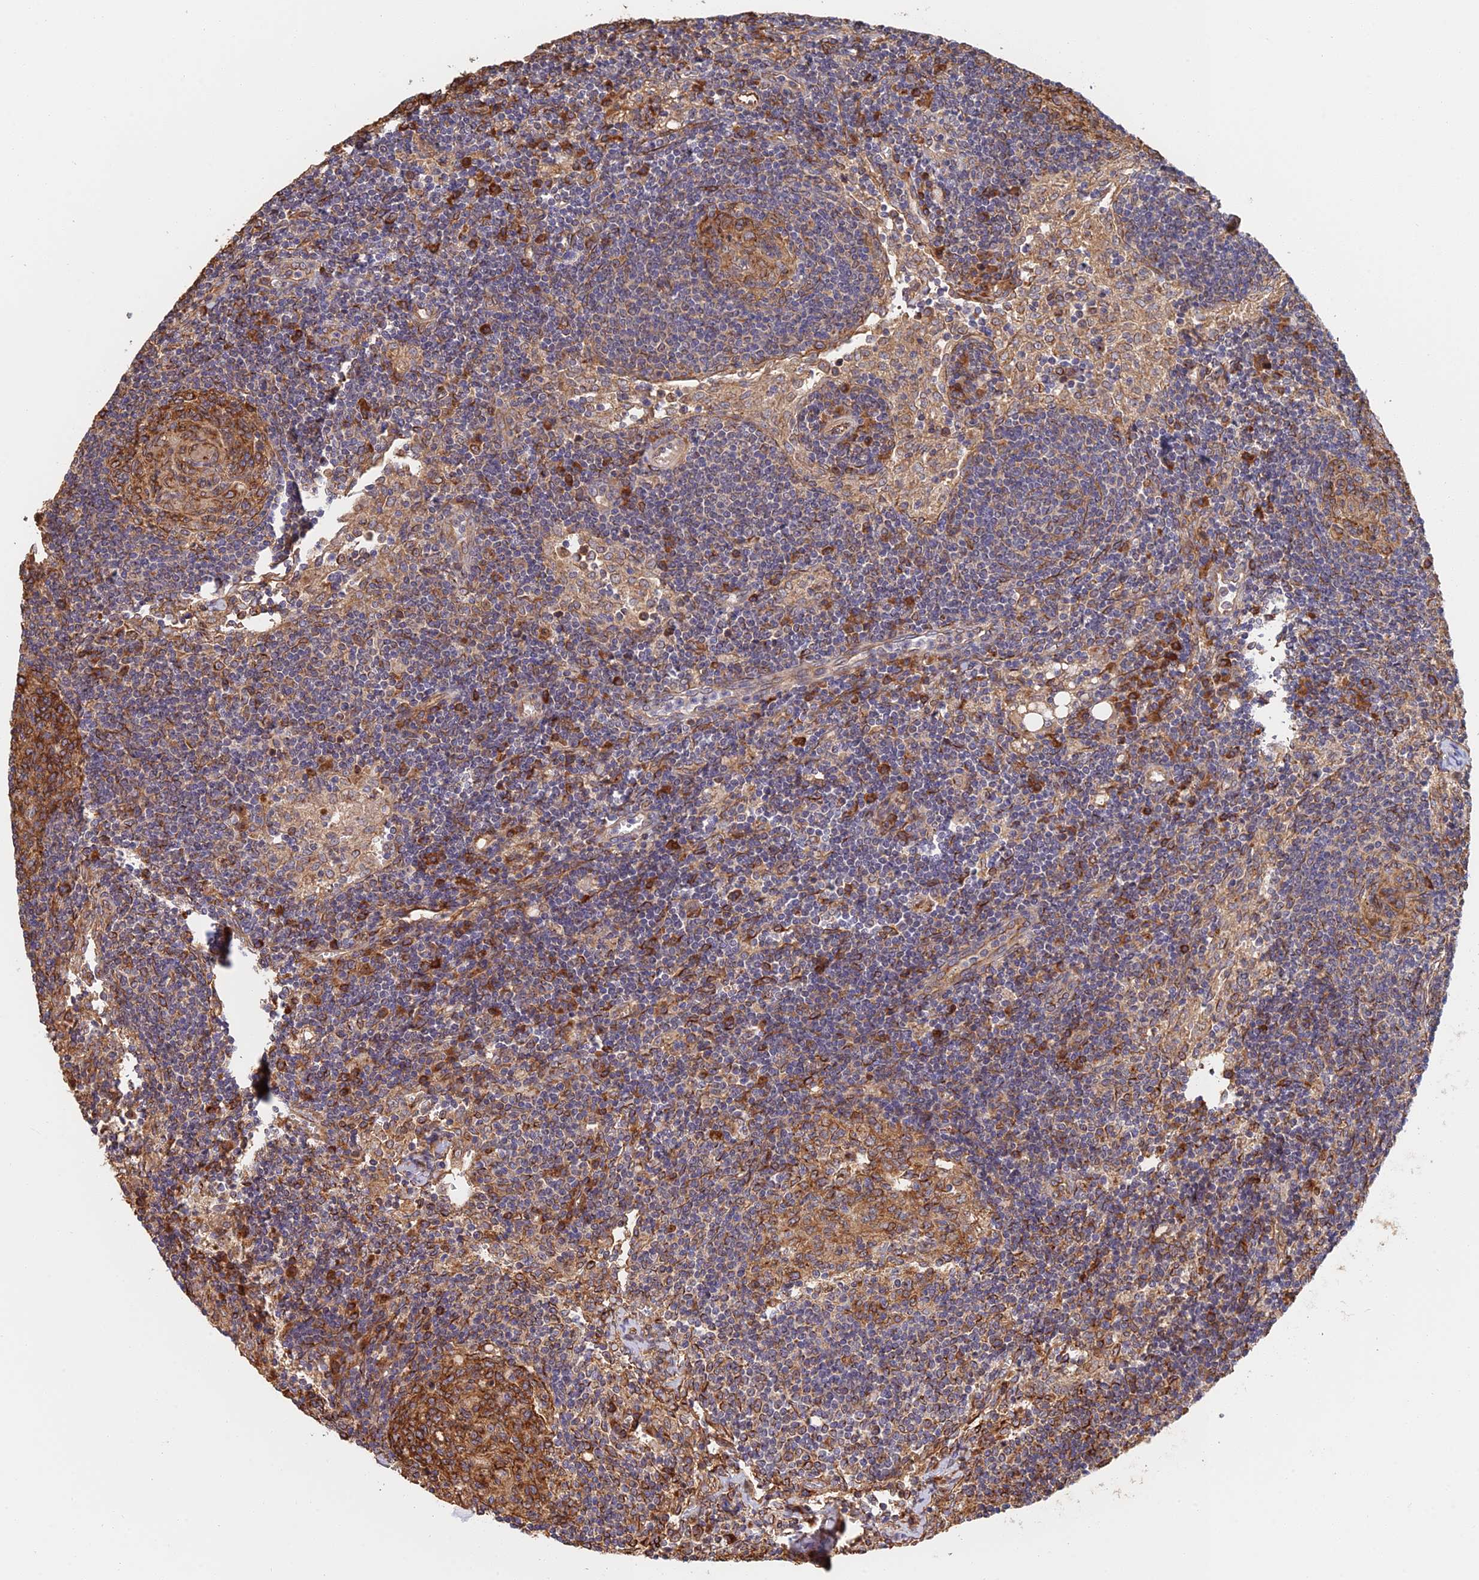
{"staining": {"intensity": "strong", "quantity": ">75%", "location": "cytoplasmic/membranous"}, "tissue": "lymph node", "cell_type": "Germinal center cells", "image_type": "normal", "snomed": [{"axis": "morphology", "description": "Normal tissue, NOS"}, {"axis": "topography", "description": "Lymph node"}], "caption": "Germinal center cells demonstrate high levels of strong cytoplasmic/membranous staining in approximately >75% of cells in benign lymph node.", "gene": "WBP11", "patient": {"sex": "female", "age": 73}}